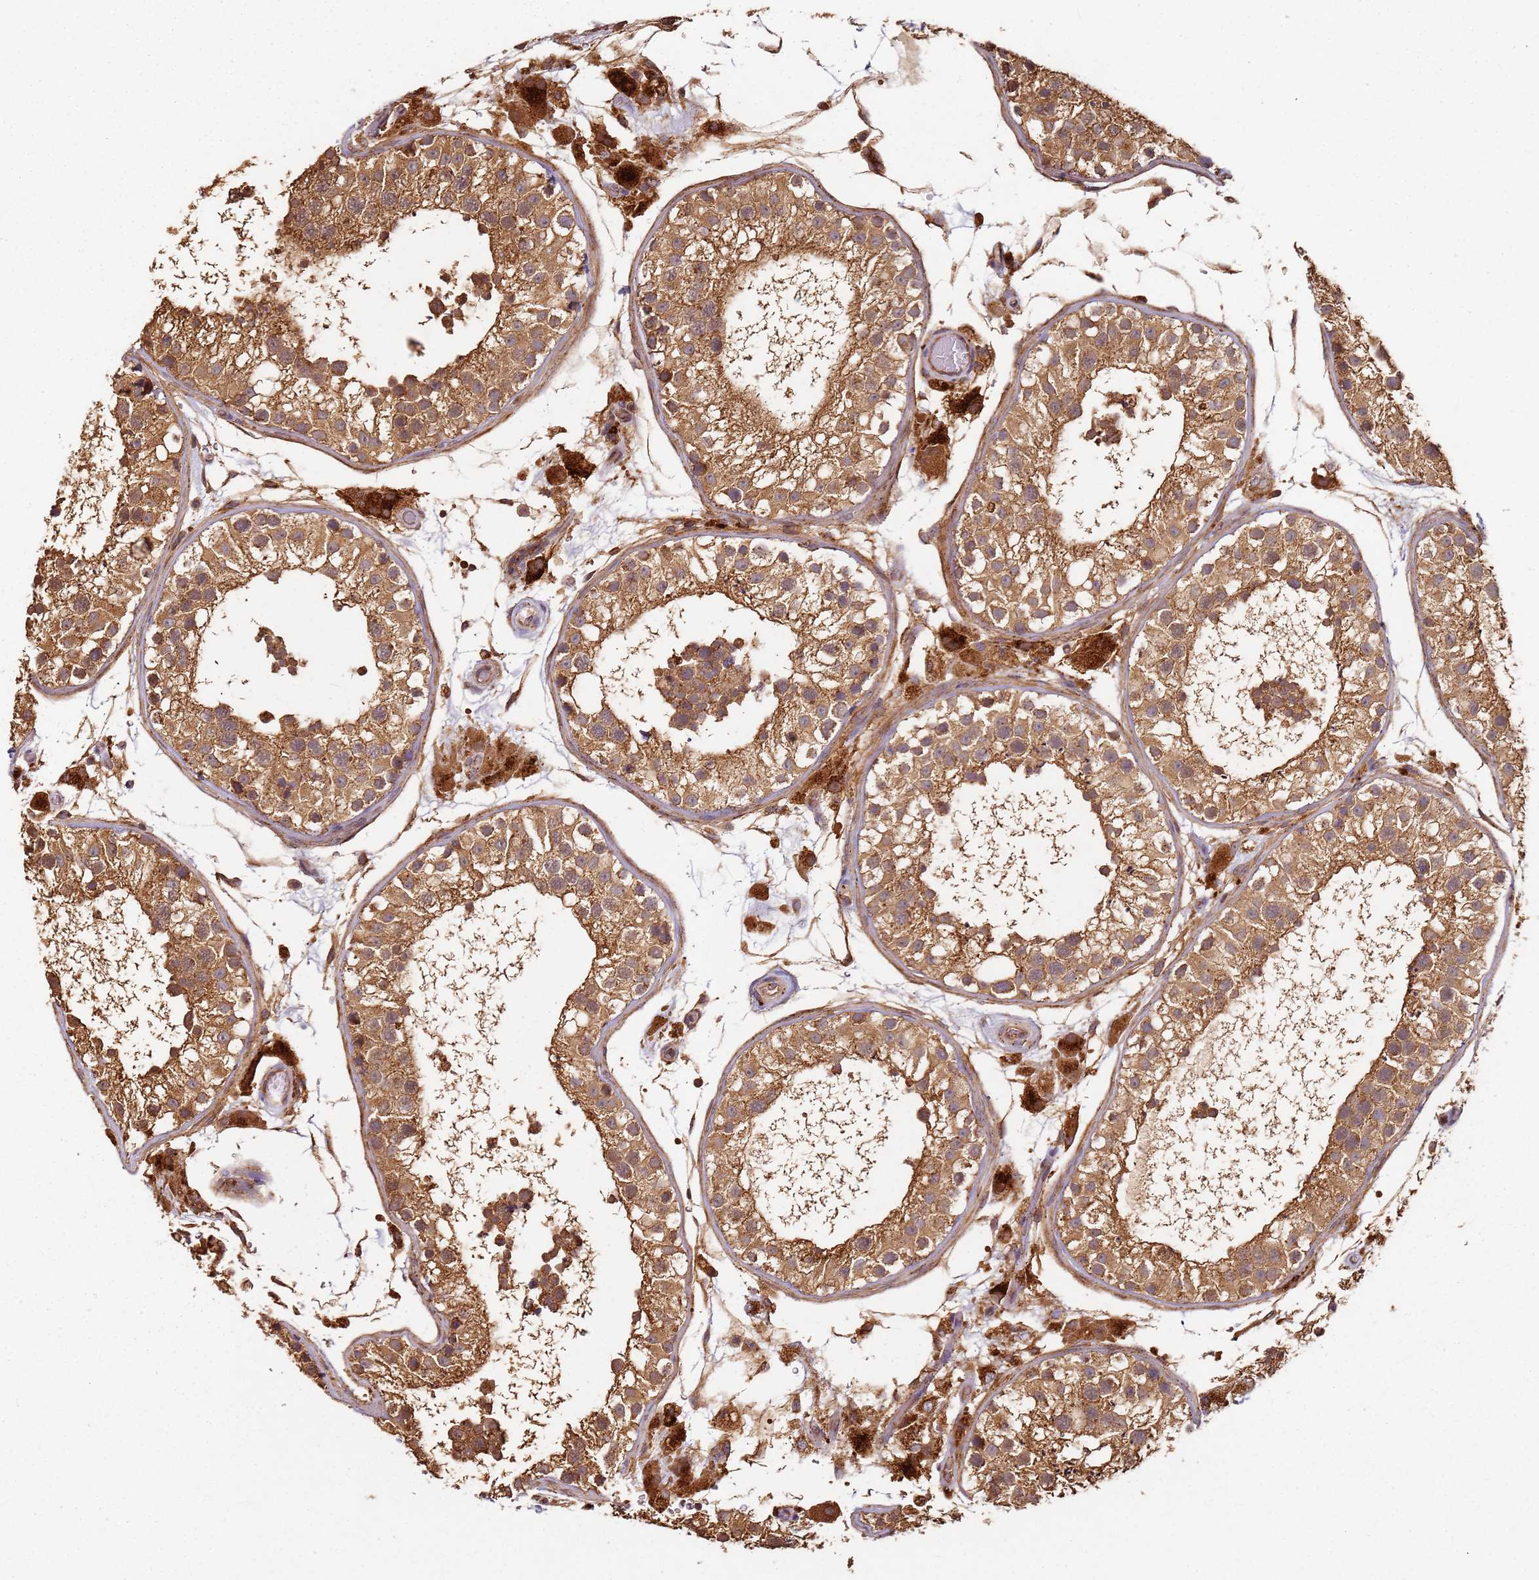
{"staining": {"intensity": "moderate", "quantity": ">75%", "location": "cytoplasmic/membranous"}, "tissue": "testis", "cell_type": "Cells in seminiferous ducts", "image_type": "normal", "snomed": [{"axis": "morphology", "description": "Normal tissue, NOS"}, {"axis": "topography", "description": "Testis"}], "caption": "Cells in seminiferous ducts demonstrate medium levels of moderate cytoplasmic/membranous positivity in about >75% of cells in unremarkable testis. Nuclei are stained in blue.", "gene": "SCGB2B2", "patient": {"sex": "male", "age": 26}}